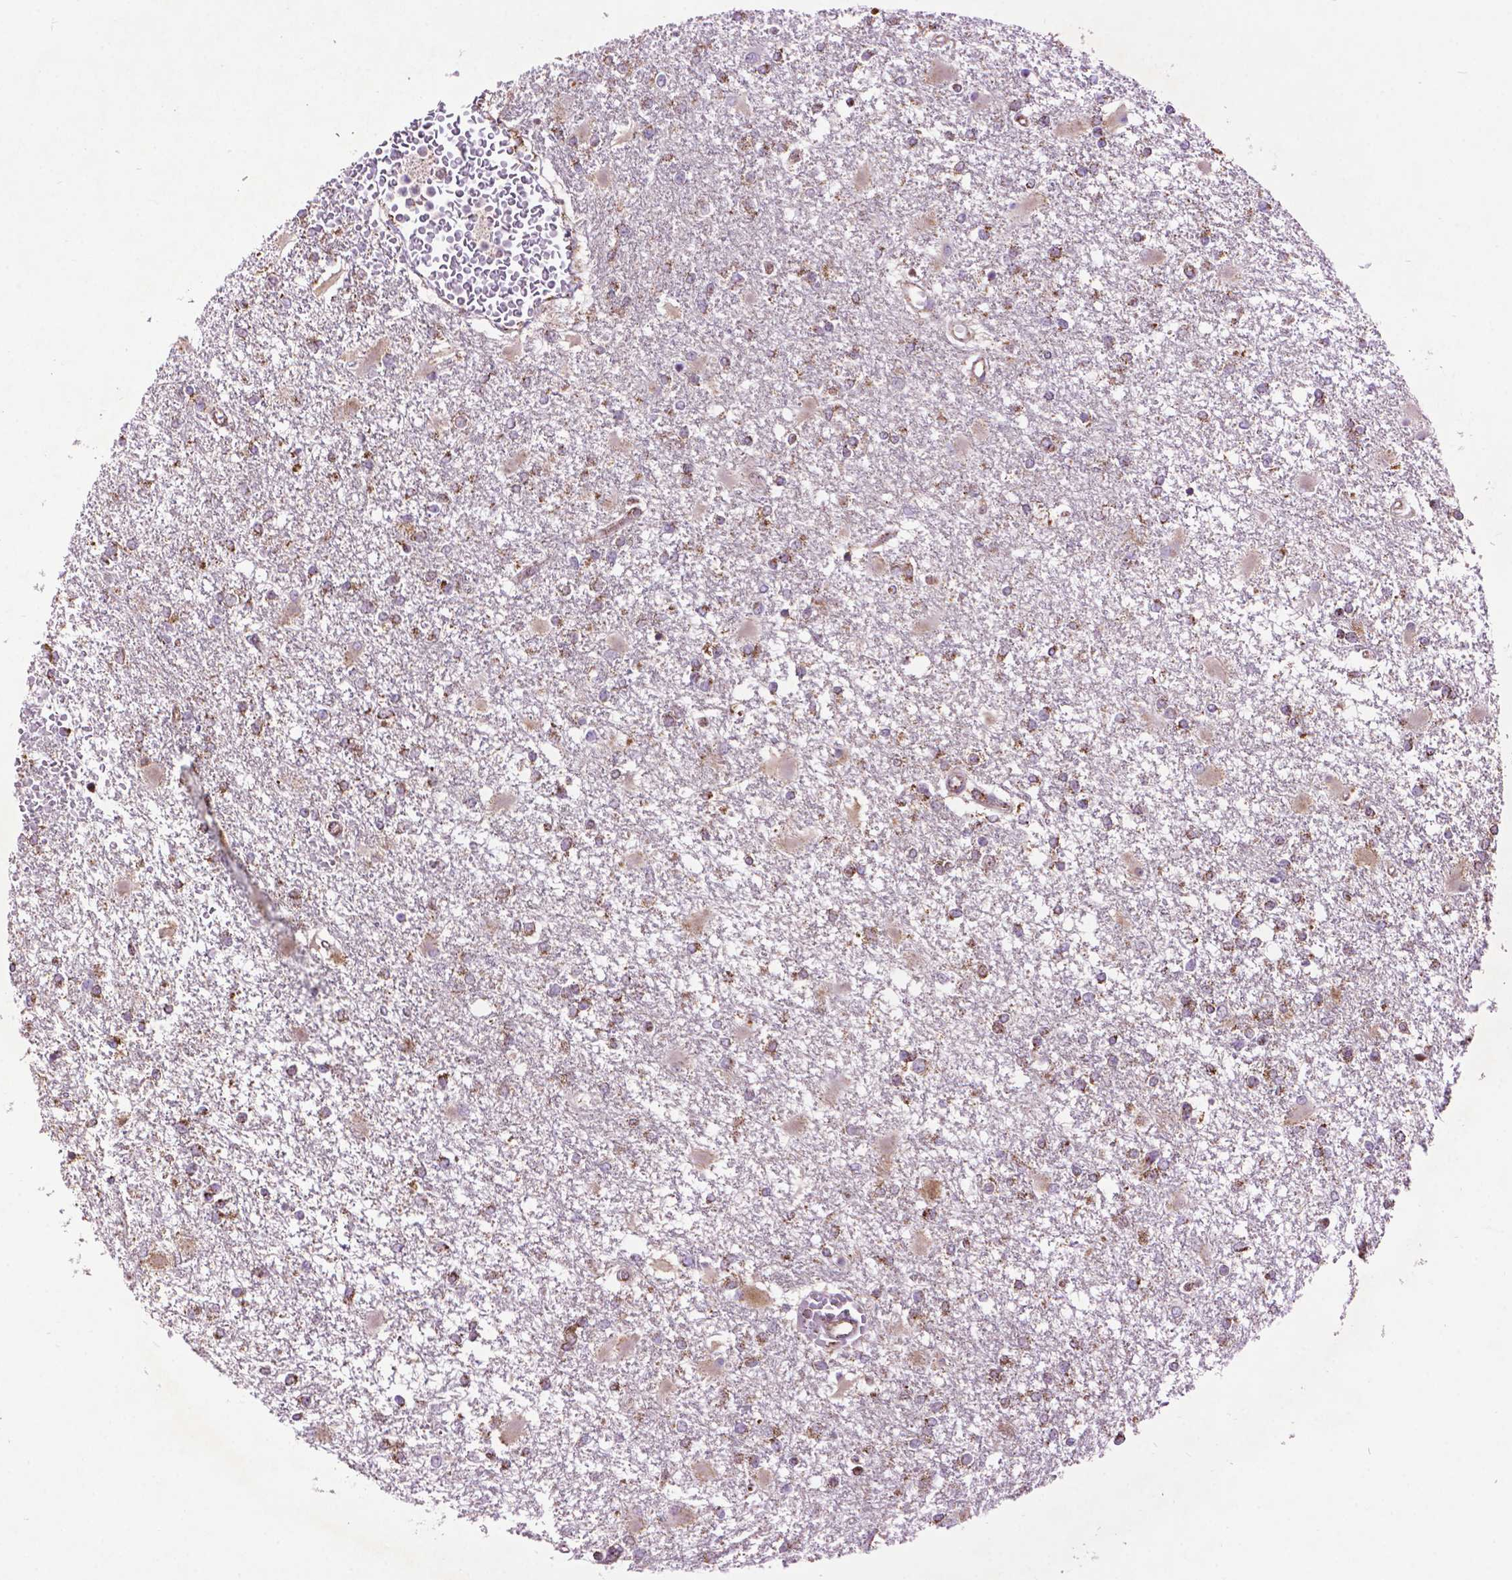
{"staining": {"intensity": "moderate", "quantity": "25%-75%", "location": "cytoplasmic/membranous"}, "tissue": "glioma", "cell_type": "Tumor cells", "image_type": "cancer", "snomed": [{"axis": "morphology", "description": "Glioma, malignant, High grade"}, {"axis": "topography", "description": "Cerebral cortex"}], "caption": "IHC image of neoplastic tissue: glioma stained using IHC shows medium levels of moderate protein expression localized specifically in the cytoplasmic/membranous of tumor cells, appearing as a cytoplasmic/membranous brown color.", "gene": "PYCR3", "patient": {"sex": "male", "age": 79}}